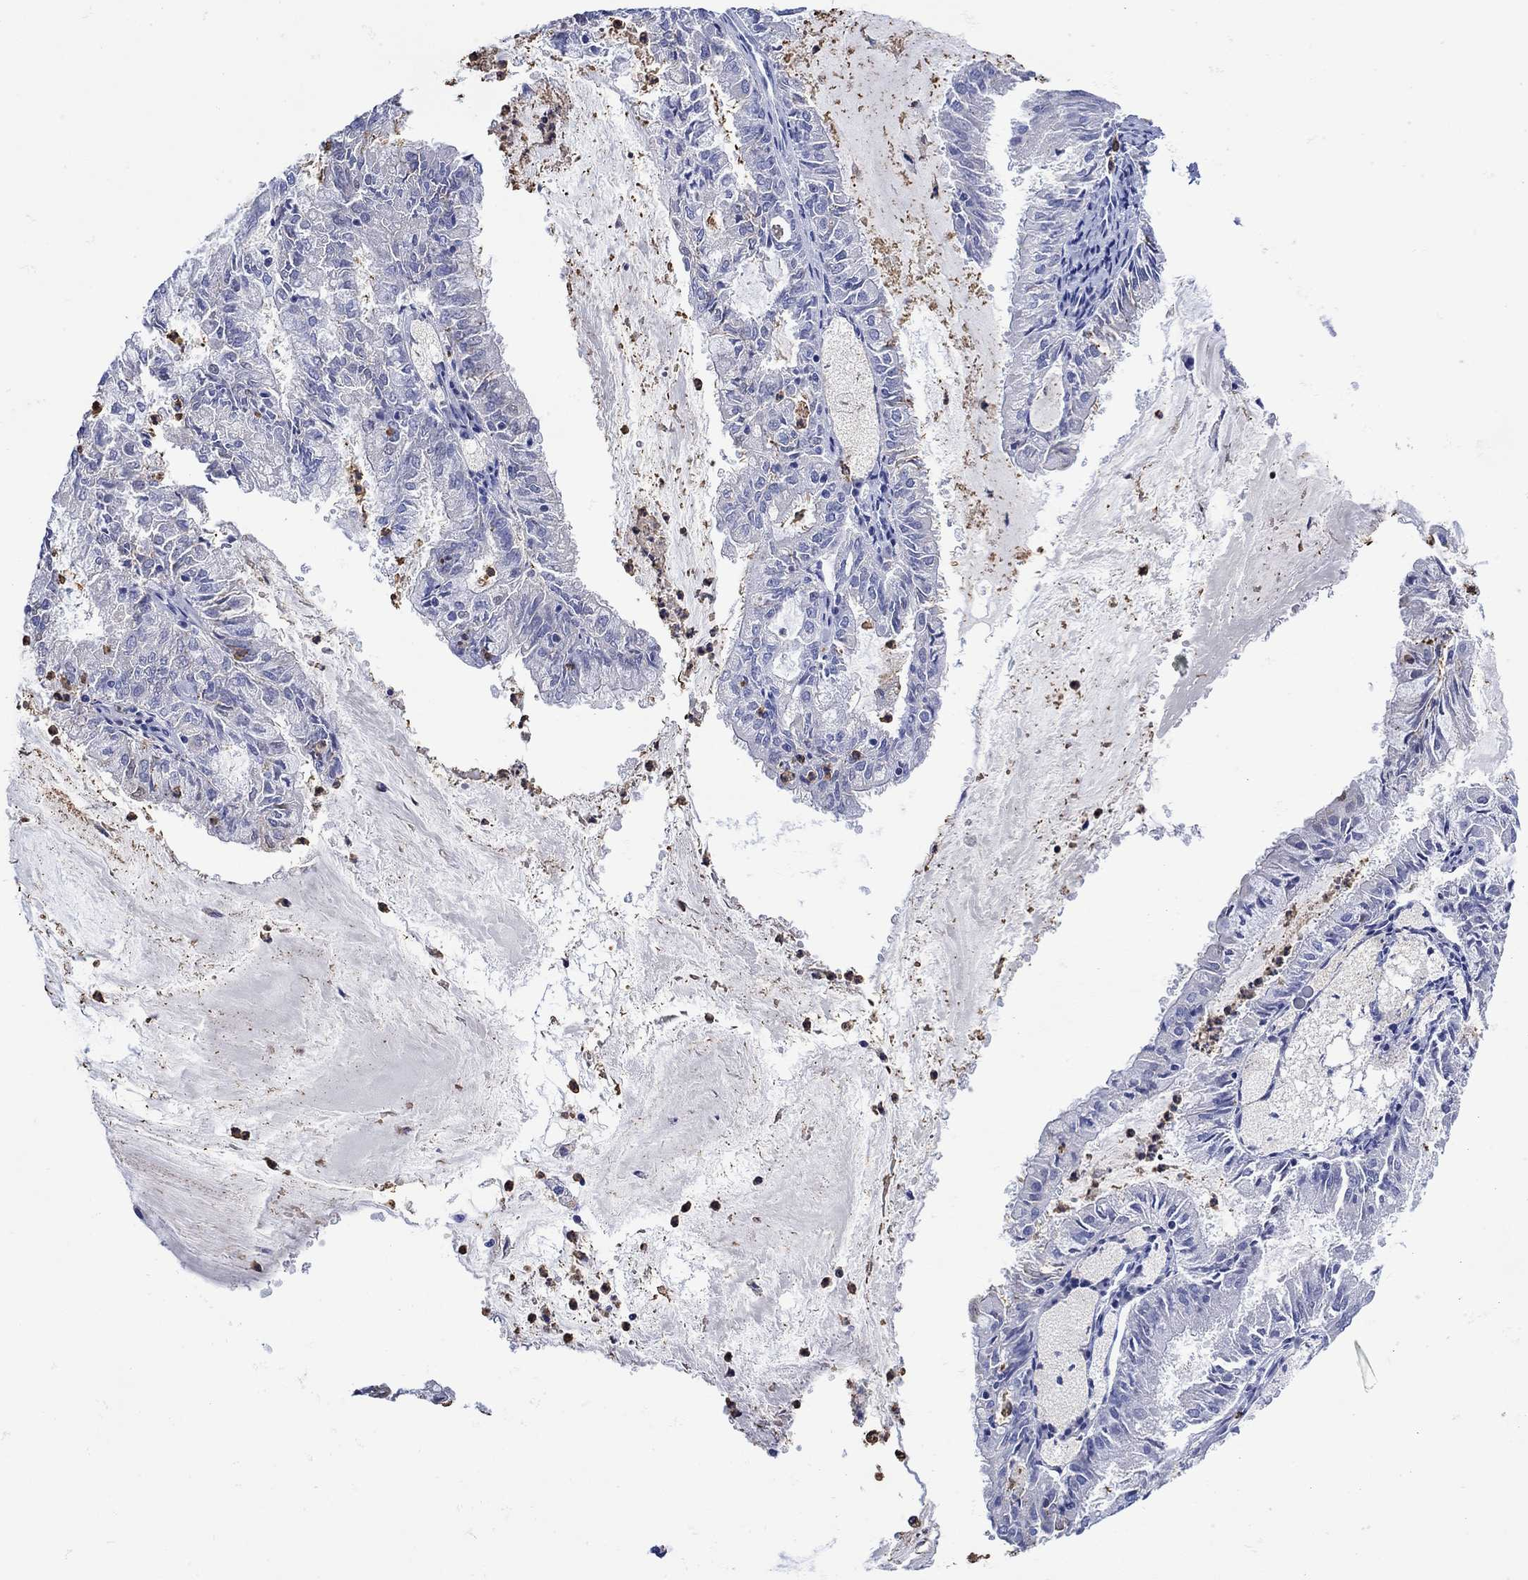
{"staining": {"intensity": "negative", "quantity": "none", "location": "none"}, "tissue": "endometrial cancer", "cell_type": "Tumor cells", "image_type": "cancer", "snomed": [{"axis": "morphology", "description": "Adenocarcinoma, NOS"}, {"axis": "topography", "description": "Endometrium"}], "caption": "IHC image of neoplastic tissue: endometrial cancer (adenocarcinoma) stained with DAB (3,3'-diaminobenzidine) shows no significant protein expression in tumor cells.", "gene": "LINGO3", "patient": {"sex": "female", "age": 57}}